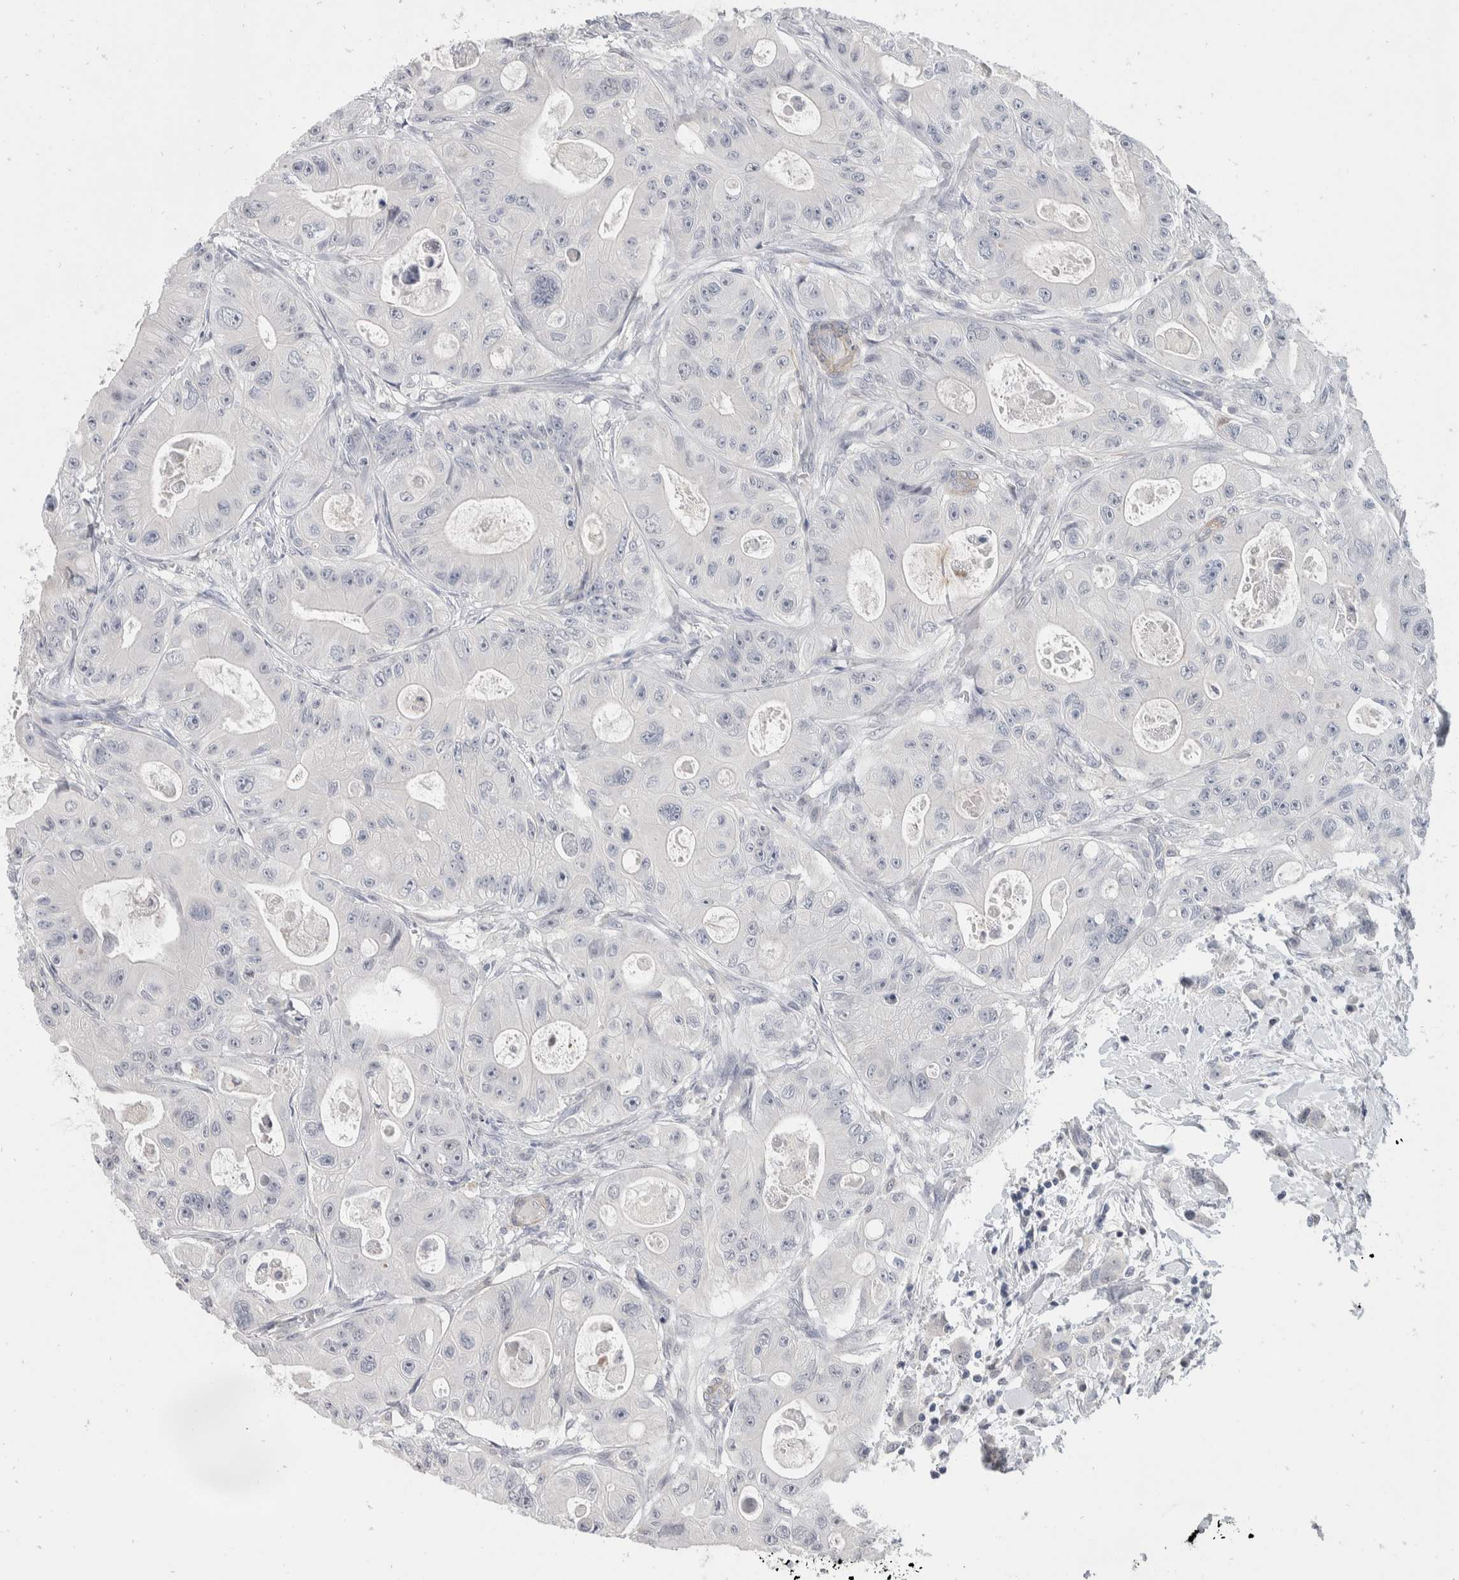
{"staining": {"intensity": "negative", "quantity": "none", "location": "none"}, "tissue": "colorectal cancer", "cell_type": "Tumor cells", "image_type": "cancer", "snomed": [{"axis": "morphology", "description": "Adenocarcinoma, NOS"}, {"axis": "topography", "description": "Colon"}], "caption": "Histopathology image shows no protein positivity in tumor cells of adenocarcinoma (colorectal) tissue.", "gene": "CATSPERD", "patient": {"sex": "female", "age": 46}}